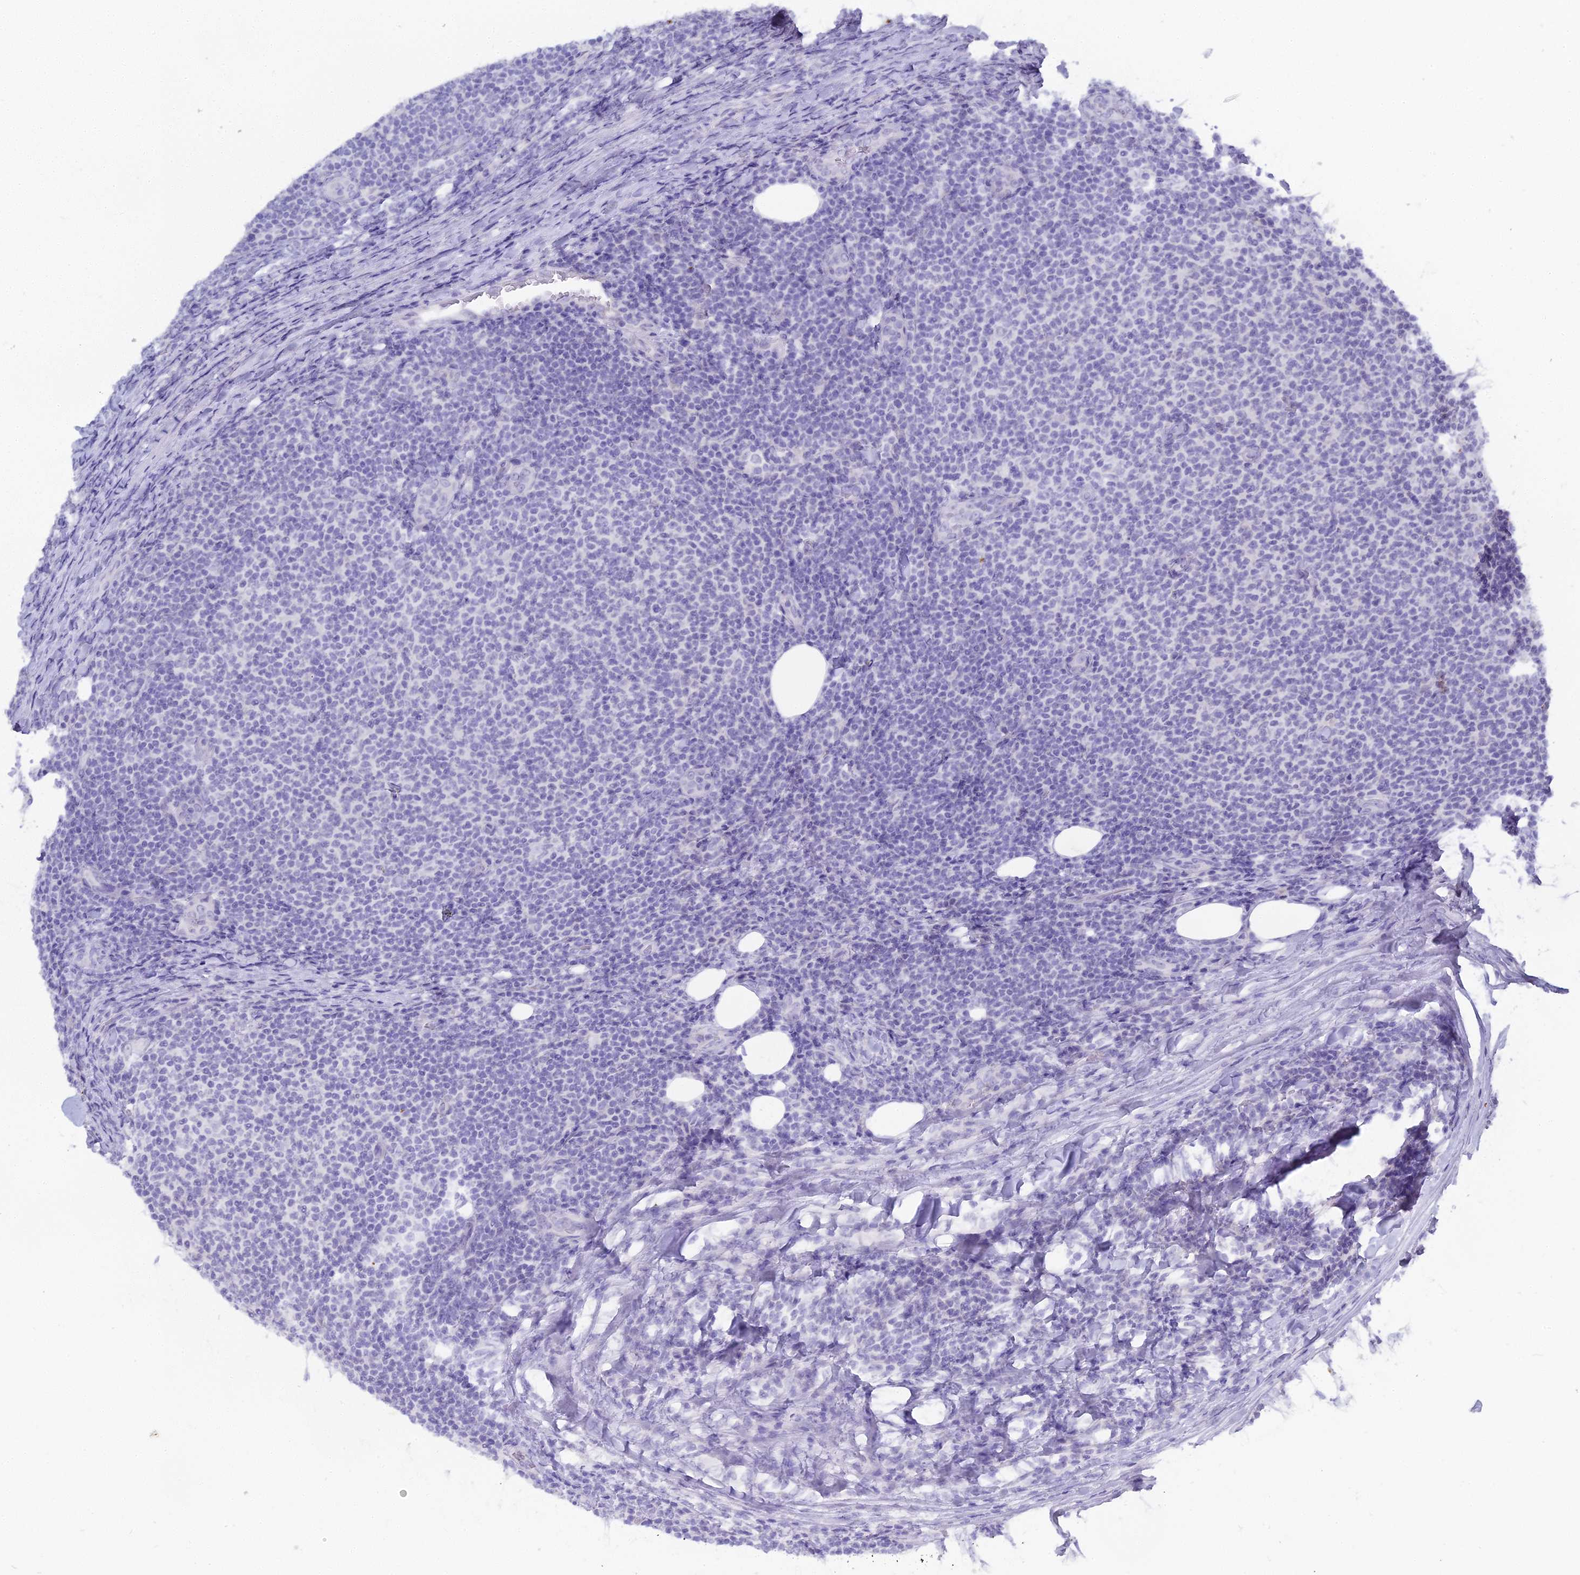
{"staining": {"intensity": "negative", "quantity": "none", "location": "none"}, "tissue": "lymphoma", "cell_type": "Tumor cells", "image_type": "cancer", "snomed": [{"axis": "morphology", "description": "Malignant lymphoma, non-Hodgkin's type, Low grade"}, {"axis": "topography", "description": "Lymph node"}], "caption": "High power microscopy image of an IHC photomicrograph of malignant lymphoma, non-Hodgkin's type (low-grade), revealing no significant staining in tumor cells.", "gene": "S100A7", "patient": {"sex": "male", "age": 66}}